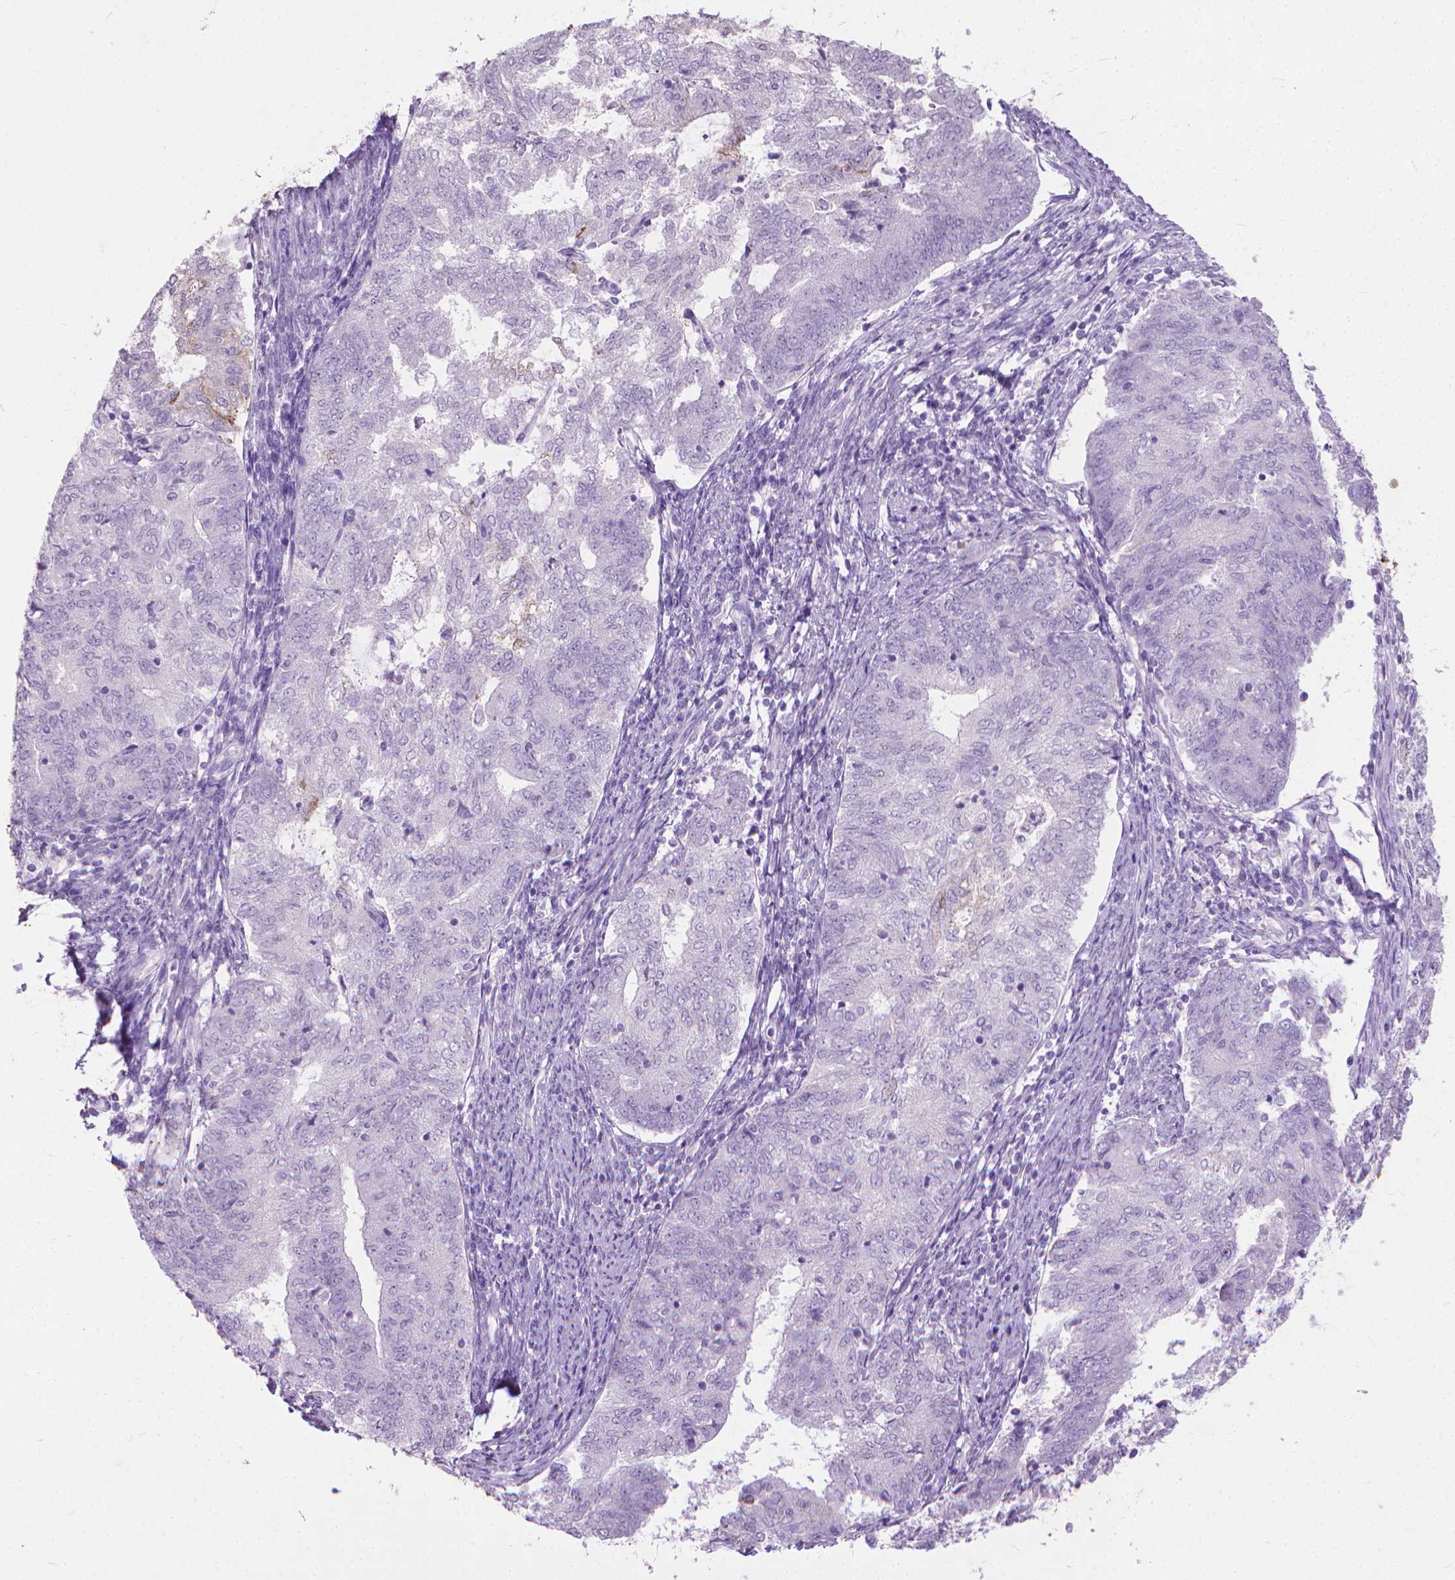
{"staining": {"intensity": "negative", "quantity": "none", "location": "none"}, "tissue": "endometrial cancer", "cell_type": "Tumor cells", "image_type": "cancer", "snomed": [{"axis": "morphology", "description": "Adenocarcinoma, NOS"}, {"axis": "topography", "description": "Endometrium"}], "caption": "The histopathology image displays no significant expression in tumor cells of adenocarcinoma (endometrial).", "gene": "KRT5", "patient": {"sex": "female", "age": 65}}